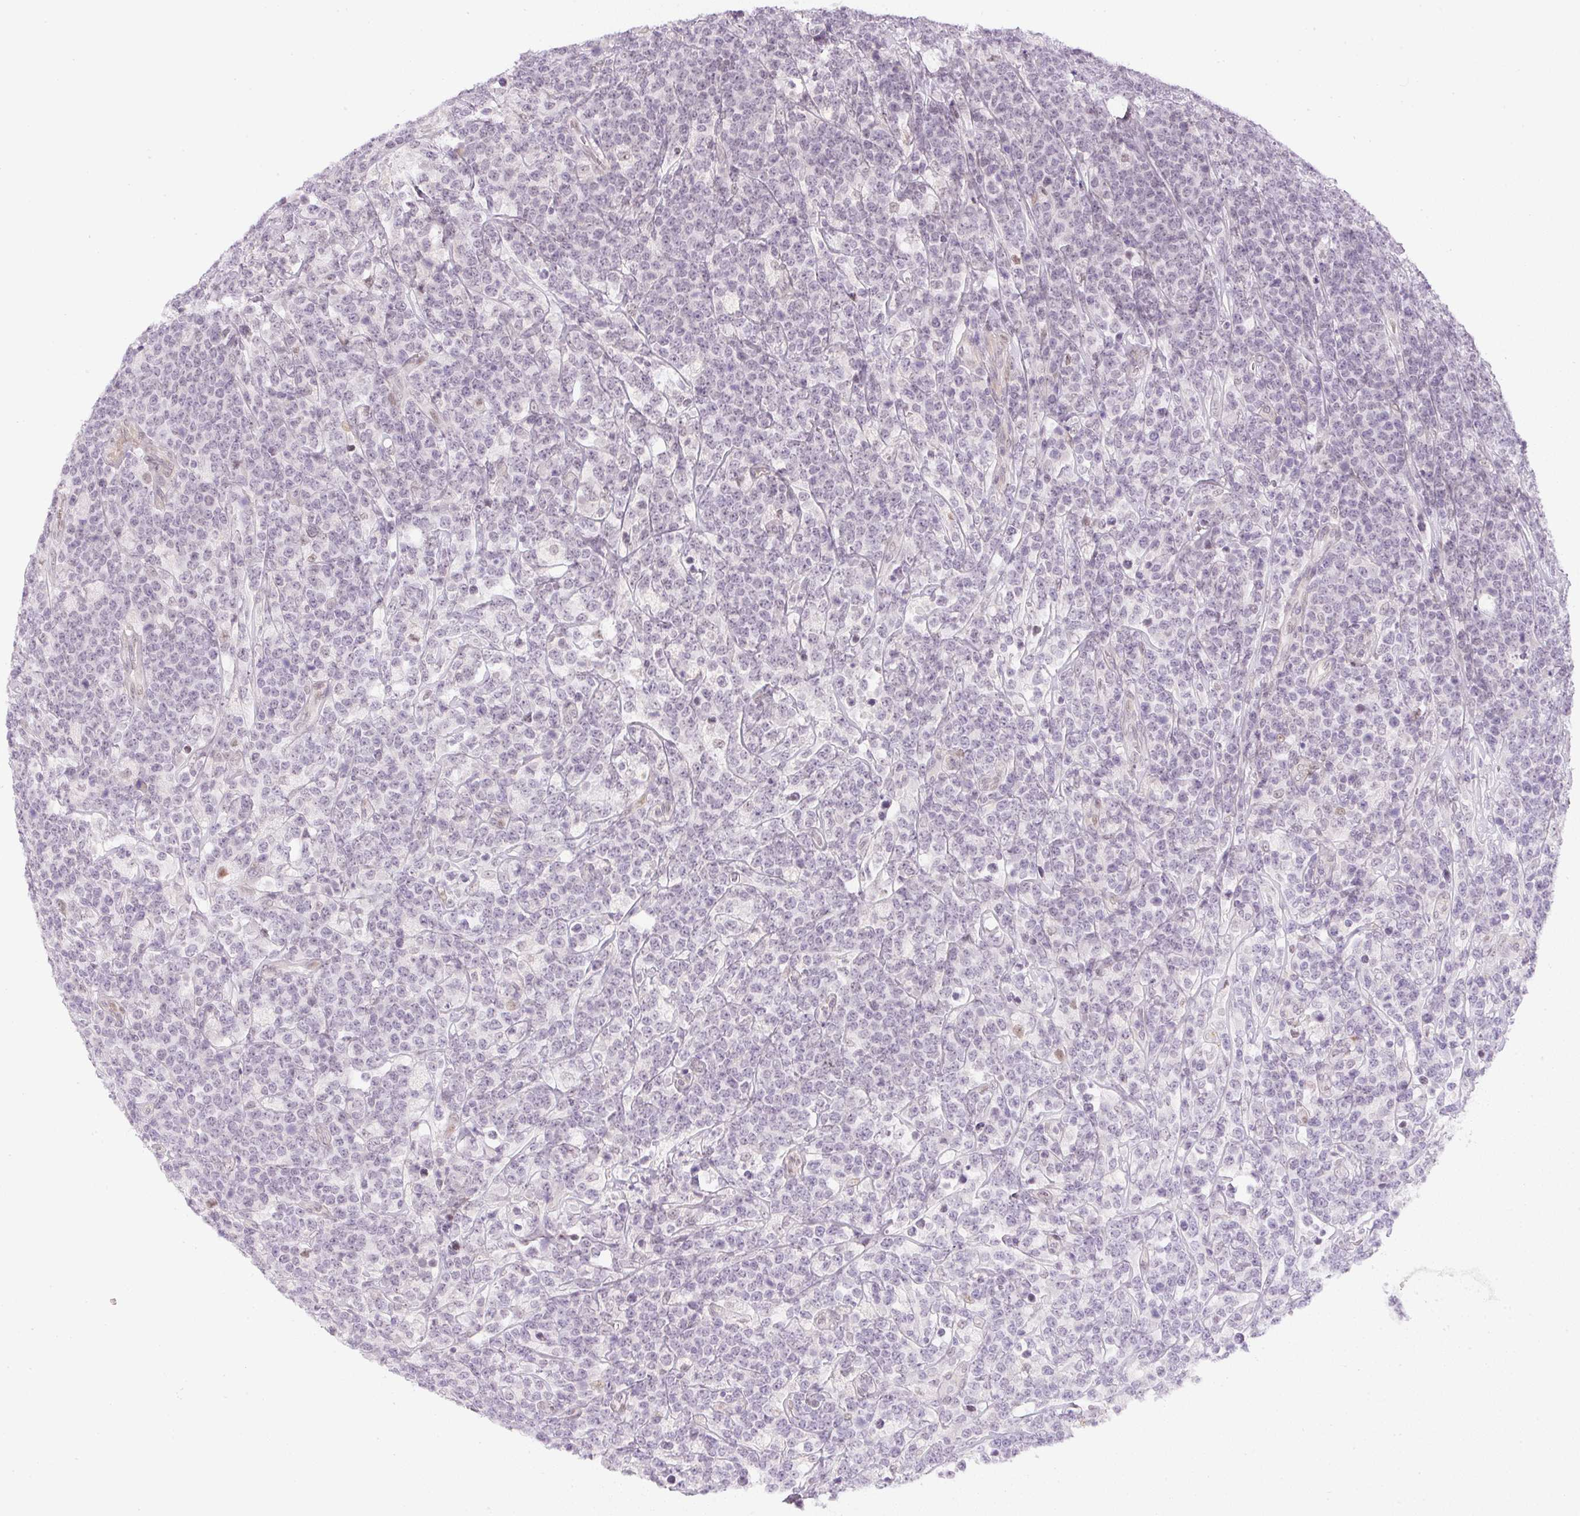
{"staining": {"intensity": "negative", "quantity": "none", "location": "none"}, "tissue": "lymphoma", "cell_type": "Tumor cells", "image_type": "cancer", "snomed": [{"axis": "morphology", "description": "Malignant lymphoma, non-Hodgkin's type, High grade"}, {"axis": "topography", "description": "Small intestine"}], "caption": "Malignant lymphoma, non-Hodgkin's type (high-grade) was stained to show a protein in brown. There is no significant positivity in tumor cells.", "gene": "DPPA4", "patient": {"sex": "male", "age": 8}}